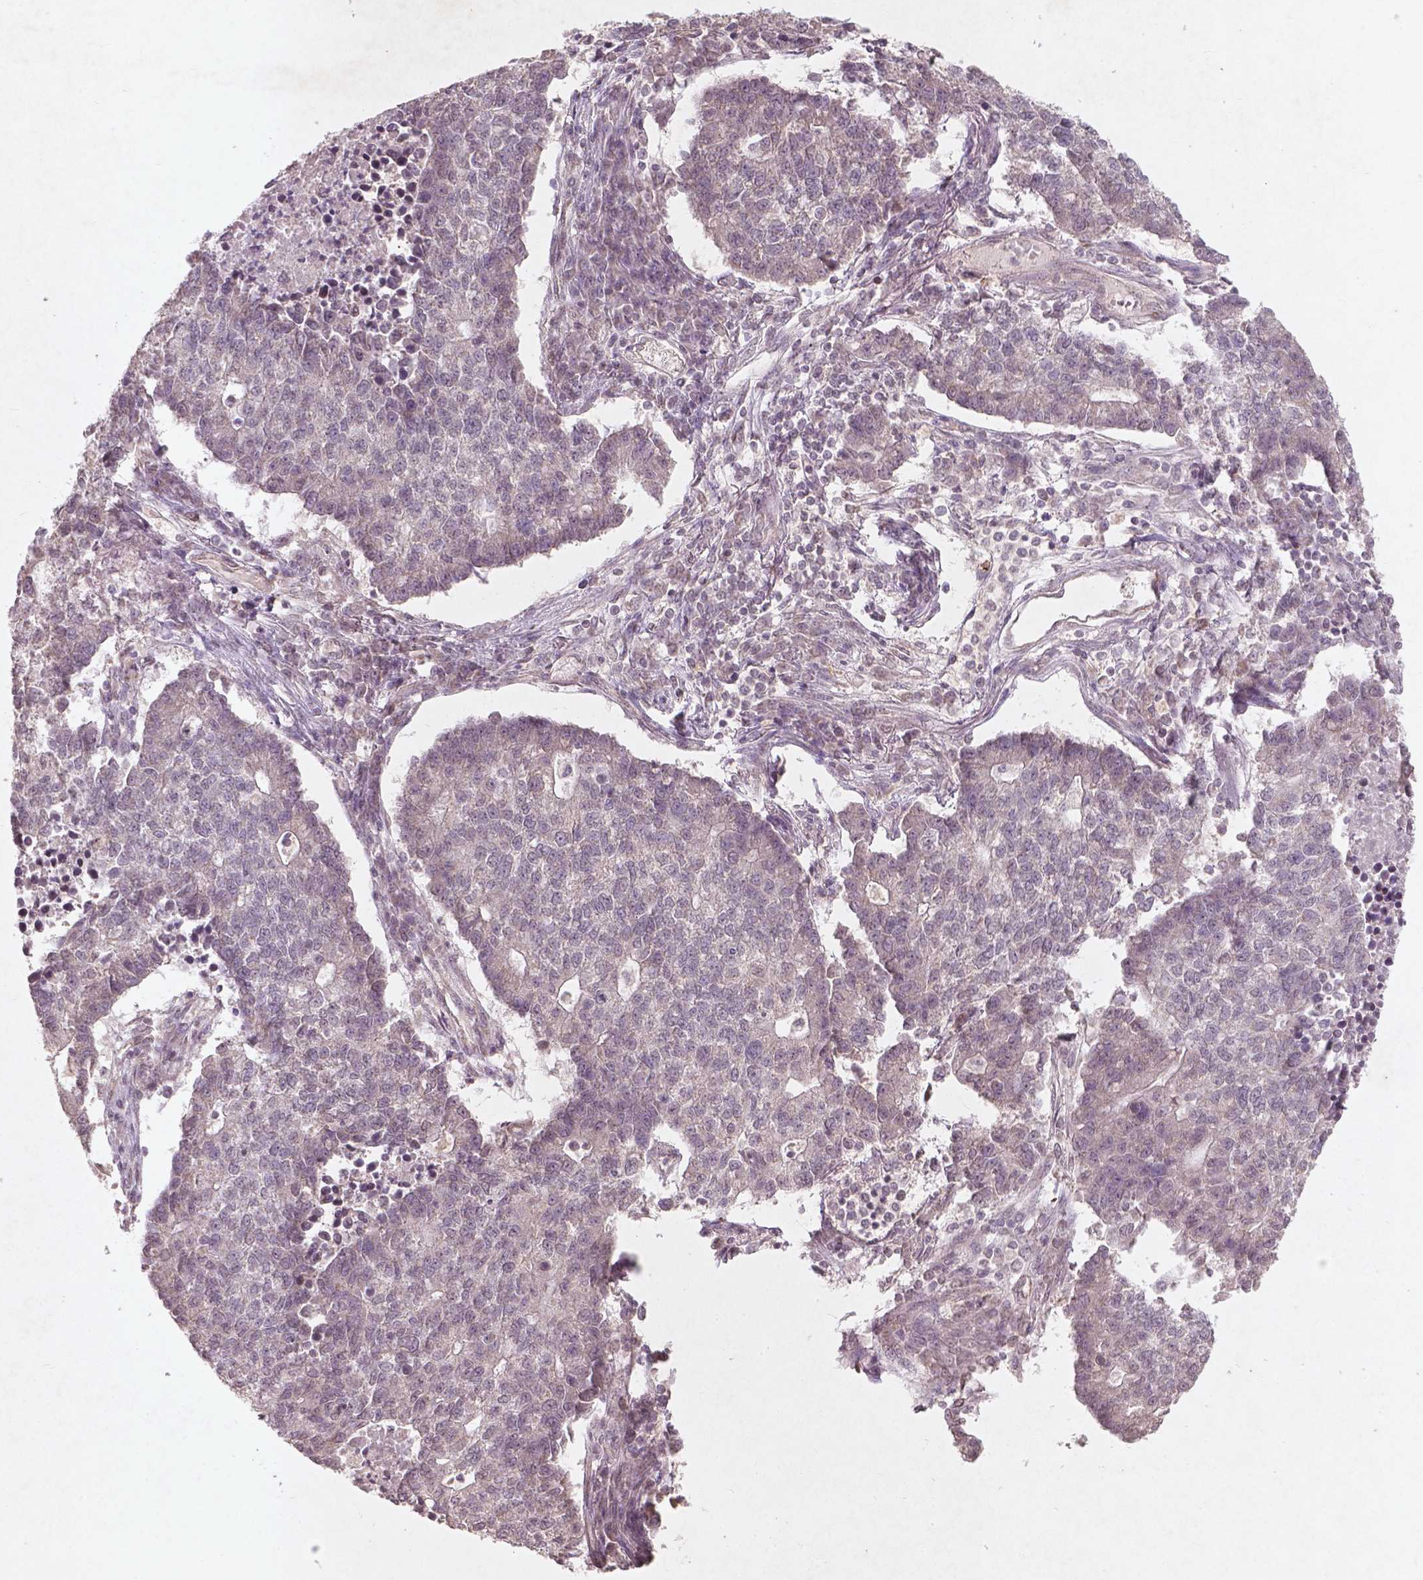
{"staining": {"intensity": "negative", "quantity": "none", "location": "none"}, "tissue": "lung cancer", "cell_type": "Tumor cells", "image_type": "cancer", "snomed": [{"axis": "morphology", "description": "Adenocarcinoma, NOS"}, {"axis": "topography", "description": "Lung"}], "caption": "Adenocarcinoma (lung) stained for a protein using immunohistochemistry (IHC) demonstrates no positivity tumor cells.", "gene": "SMAD2", "patient": {"sex": "male", "age": 57}}